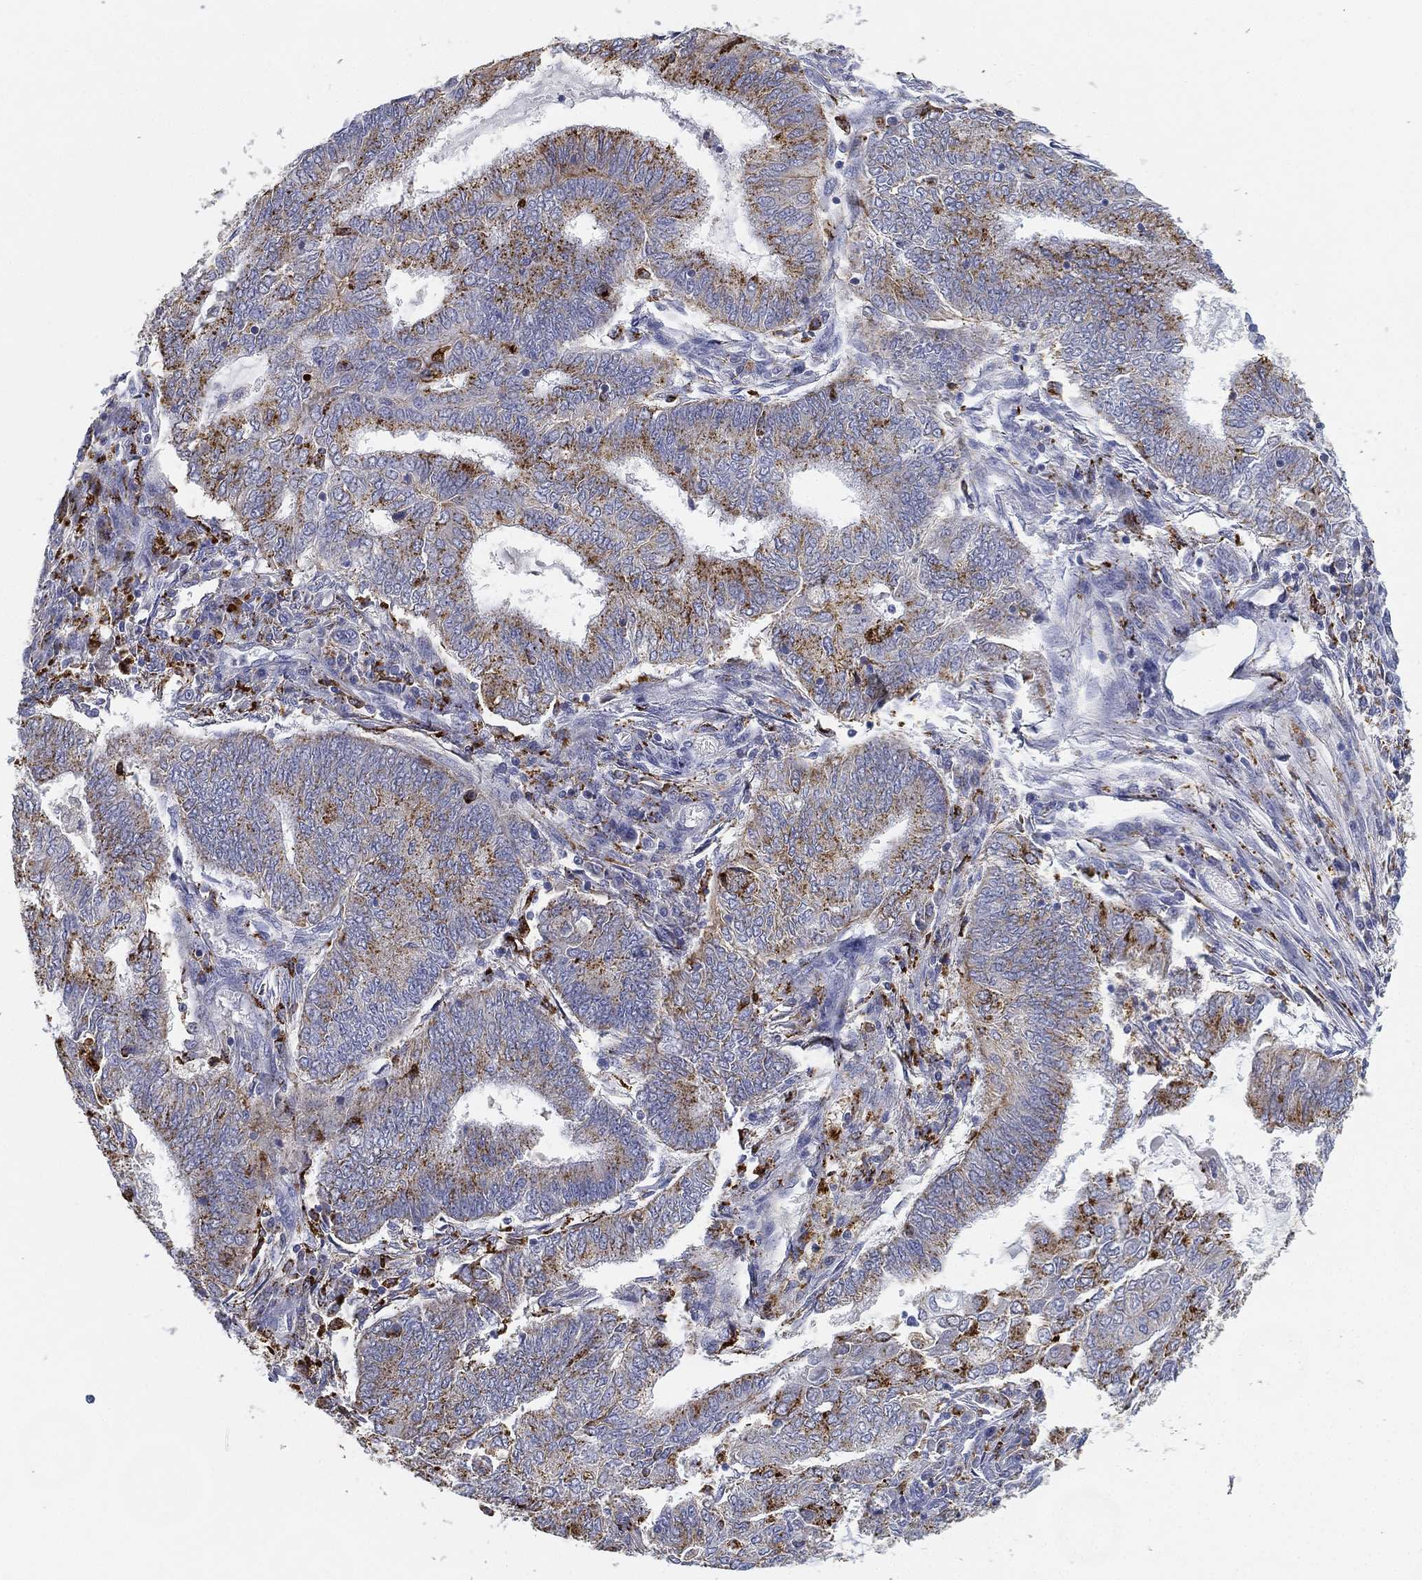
{"staining": {"intensity": "strong", "quantity": "<25%", "location": "cytoplasmic/membranous"}, "tissue": "endometrial cancer", "cell_type": "Tumor cells", "image_type": "cancer", "snomed": [{"axis": "morphology", "description": "Adenocarcinoma, NOS"}, {"axis": "topography", "description": "Endometrium"}], "caption": "Immunohistochemistry (IHC) of human endometrial cancer displays medium levels of strong cytoplasmic/membranous staining in approximately <25% of tumor cells. (Brightfield microscopy of DAB IHC at high magnification).", "gene": "NPC2", "patient": {"sex": "female", "age": 62}}